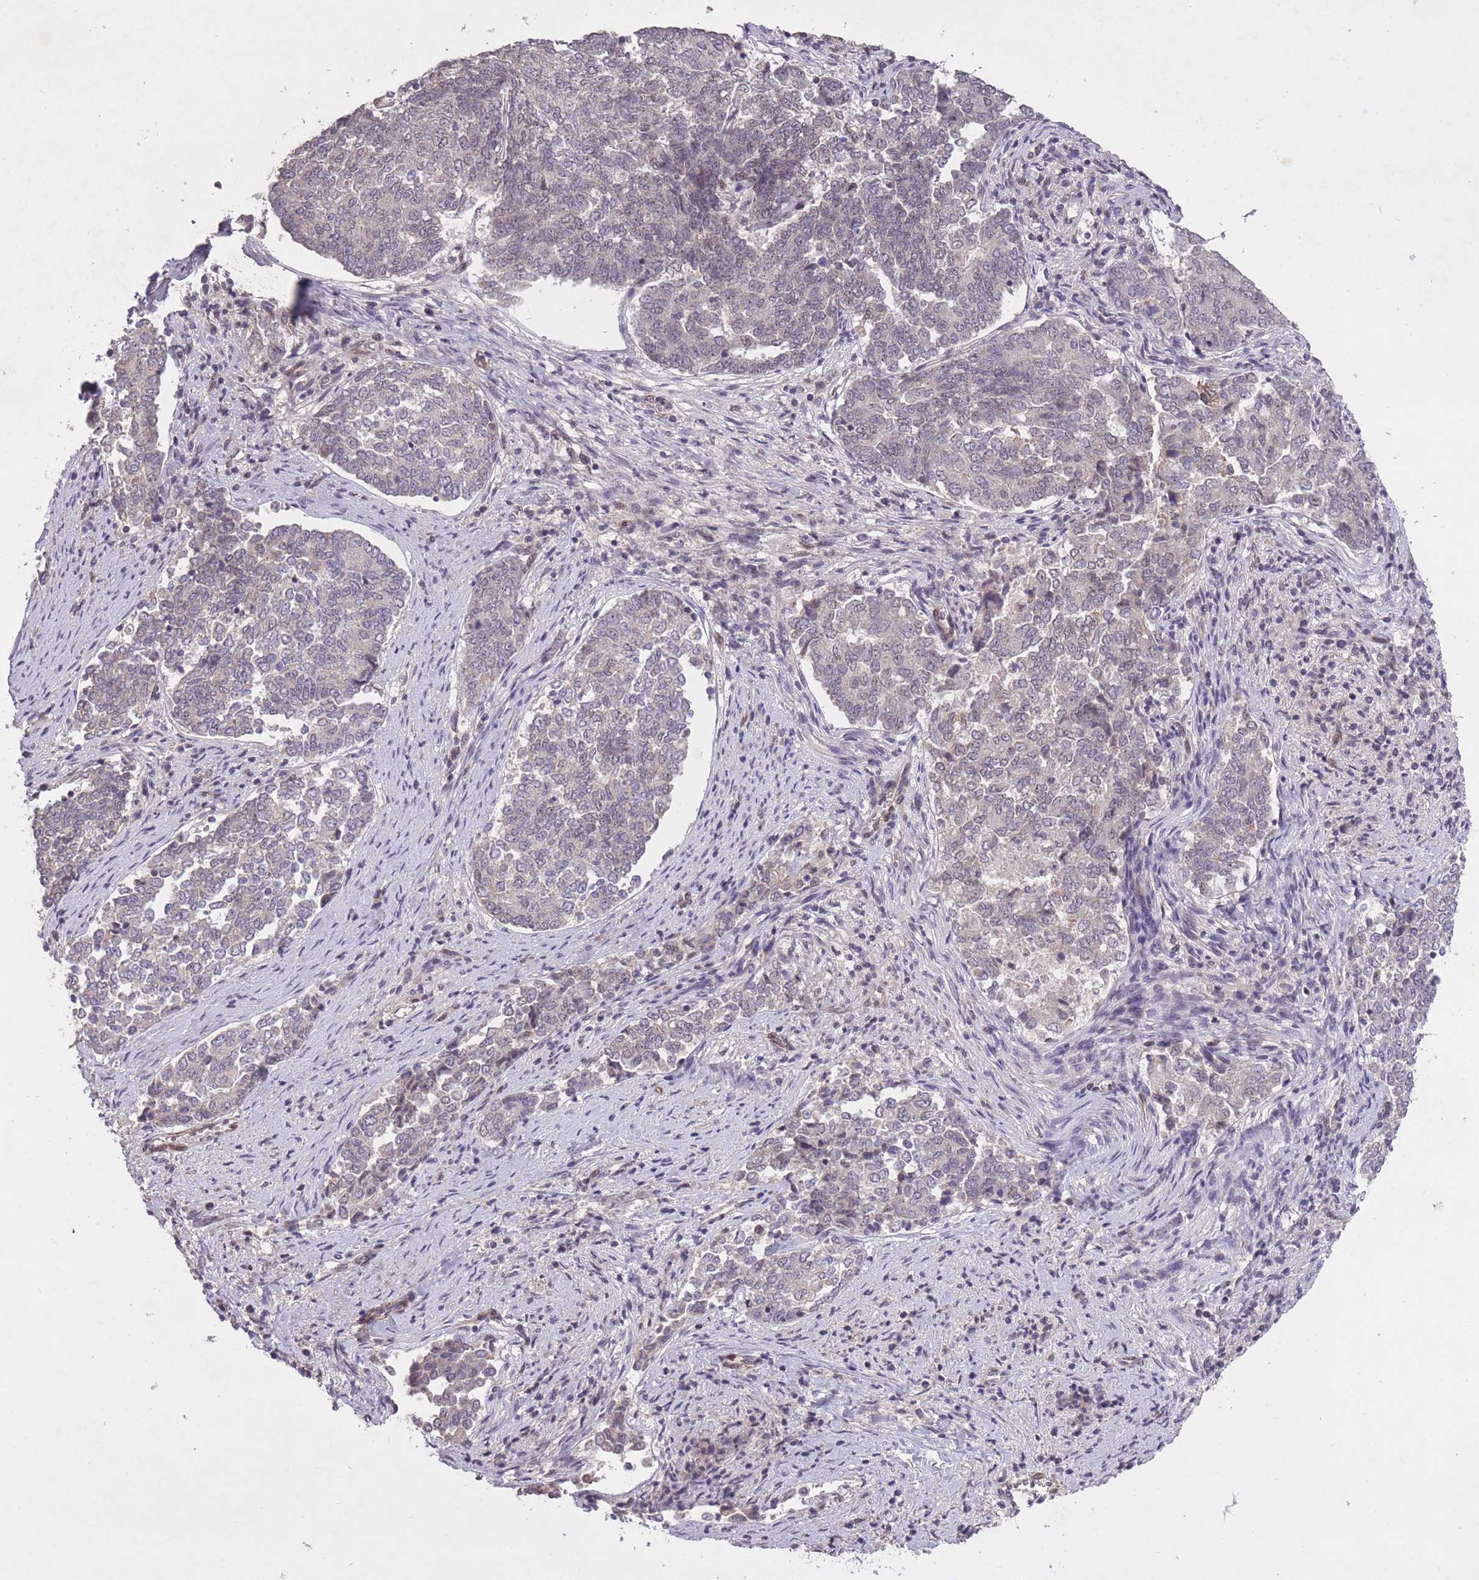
{"staining": {"intensity": "negative", "quantity": "none", "location": "none"}, "tissue": "endometrial cancer", "cell_type": "Tumor cells", "image_type": "cancer", "snomed": [{"axis": "morphology", "description": "Adenocarcinoma, NOS"}, {"axis": "topography", "description": "Endometrium"}], "caption": "Adenocarcinoma (endometrial) stained for a protein using immunohistochemistry demonstrates no staining tumor cells.", "gene": "CBX6", "patient": {"sex": "female", "age": 80}}